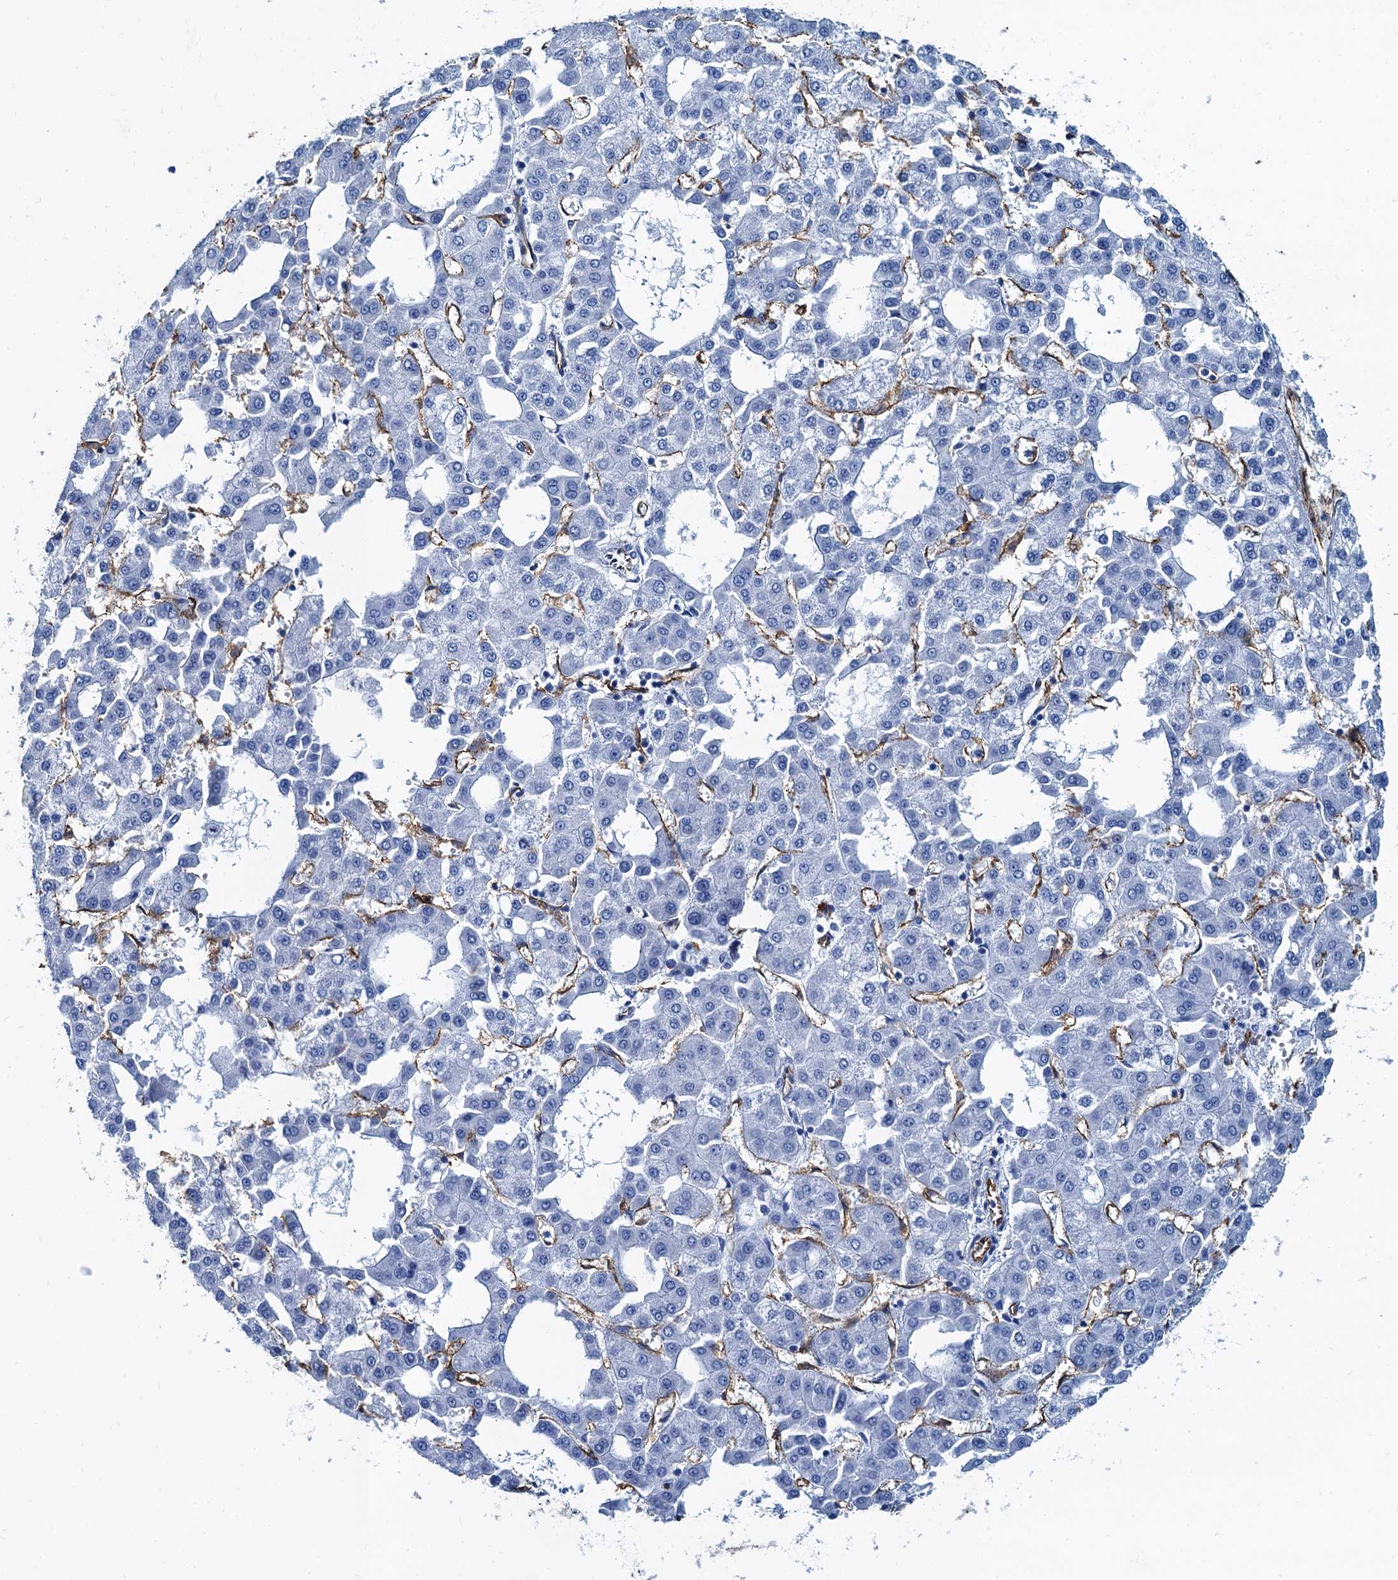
{"staining": {"intensity": "negative", "quantity": "none", "location": "none"}, "tissue": "liver cancer", "cell_type": "Tumor cells", "image_type": "cancer", "snomed": [{"axis": "morphology", "description": "Carcinoma, Hepatocellular, NOS"}, {"axis": "topography", "description": "Liver"}], "caption": "Immunohistochemistry micrograph of liver cancer (hepatocellular carcinoma) stained for a protein (brown), which displays no positivity in tumor cells.", "gene": "CAVIN2", "patient": {"sex": "male", "age": 47}}